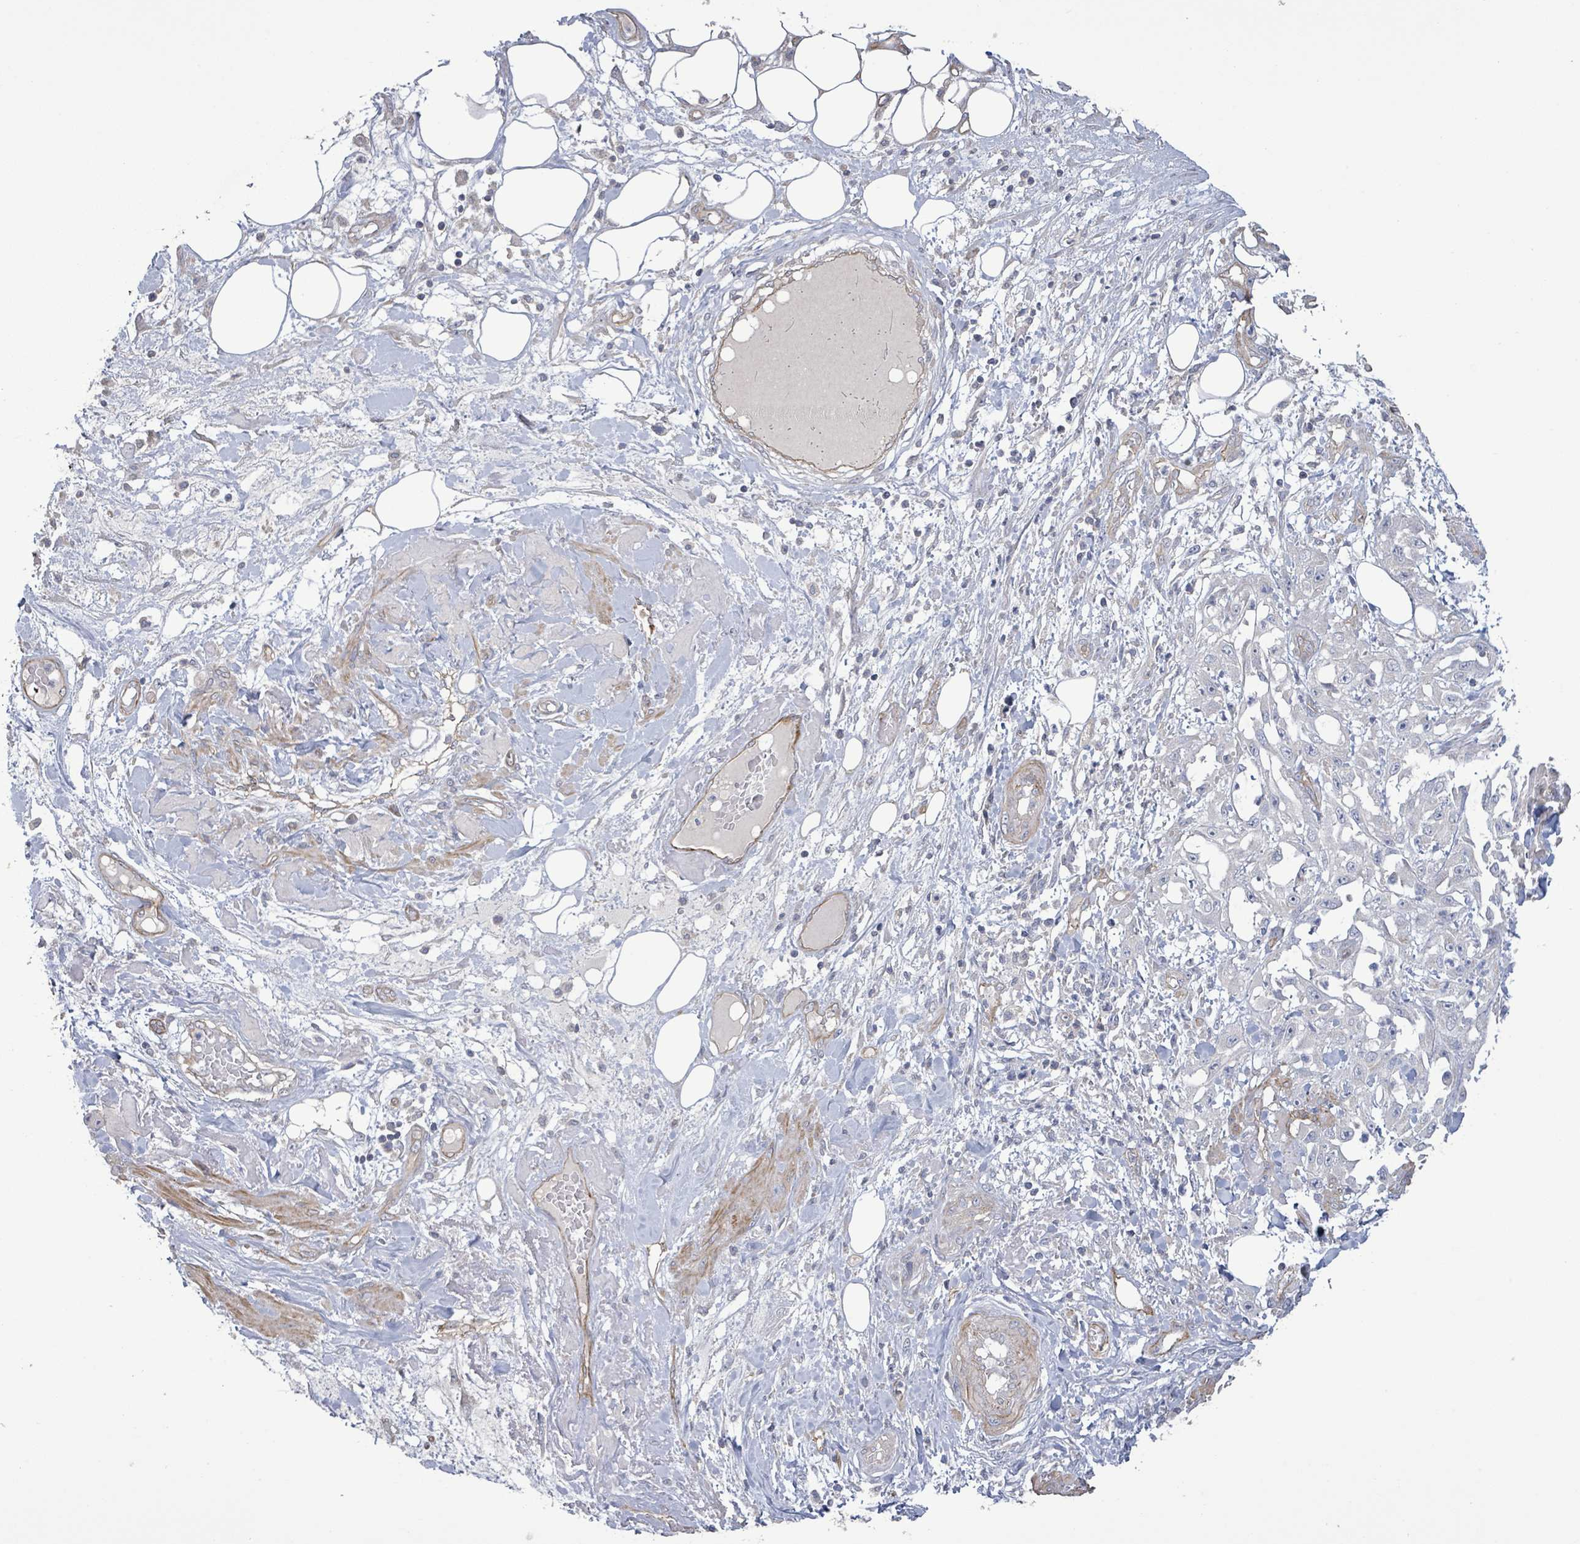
{"staining": {"intensity": "negative", "quantity": "none", "location": "none"}, "tissue": "skin cancer", "cell_type": "Tumor cells", "image_type": "cancer", "snomed": [{"axis": "morphology", "description": "Squamous cell carcinoma, NOS"}, {"axis": "morphology", "description": "Squamous cell carcinoma, metastatic, NOS"}, {"axis": "topography", "description": "Skin"}, {"axis": "topography", "description": "Lymph node"}], "caption": "This is an immunohistochemistry micrograph of human skin cancer (metastatic squamous cell carcinoma). There is no staining in tumor cells.", "gene": "KANK3", "patient": {"sex": "male", "age": 75}}